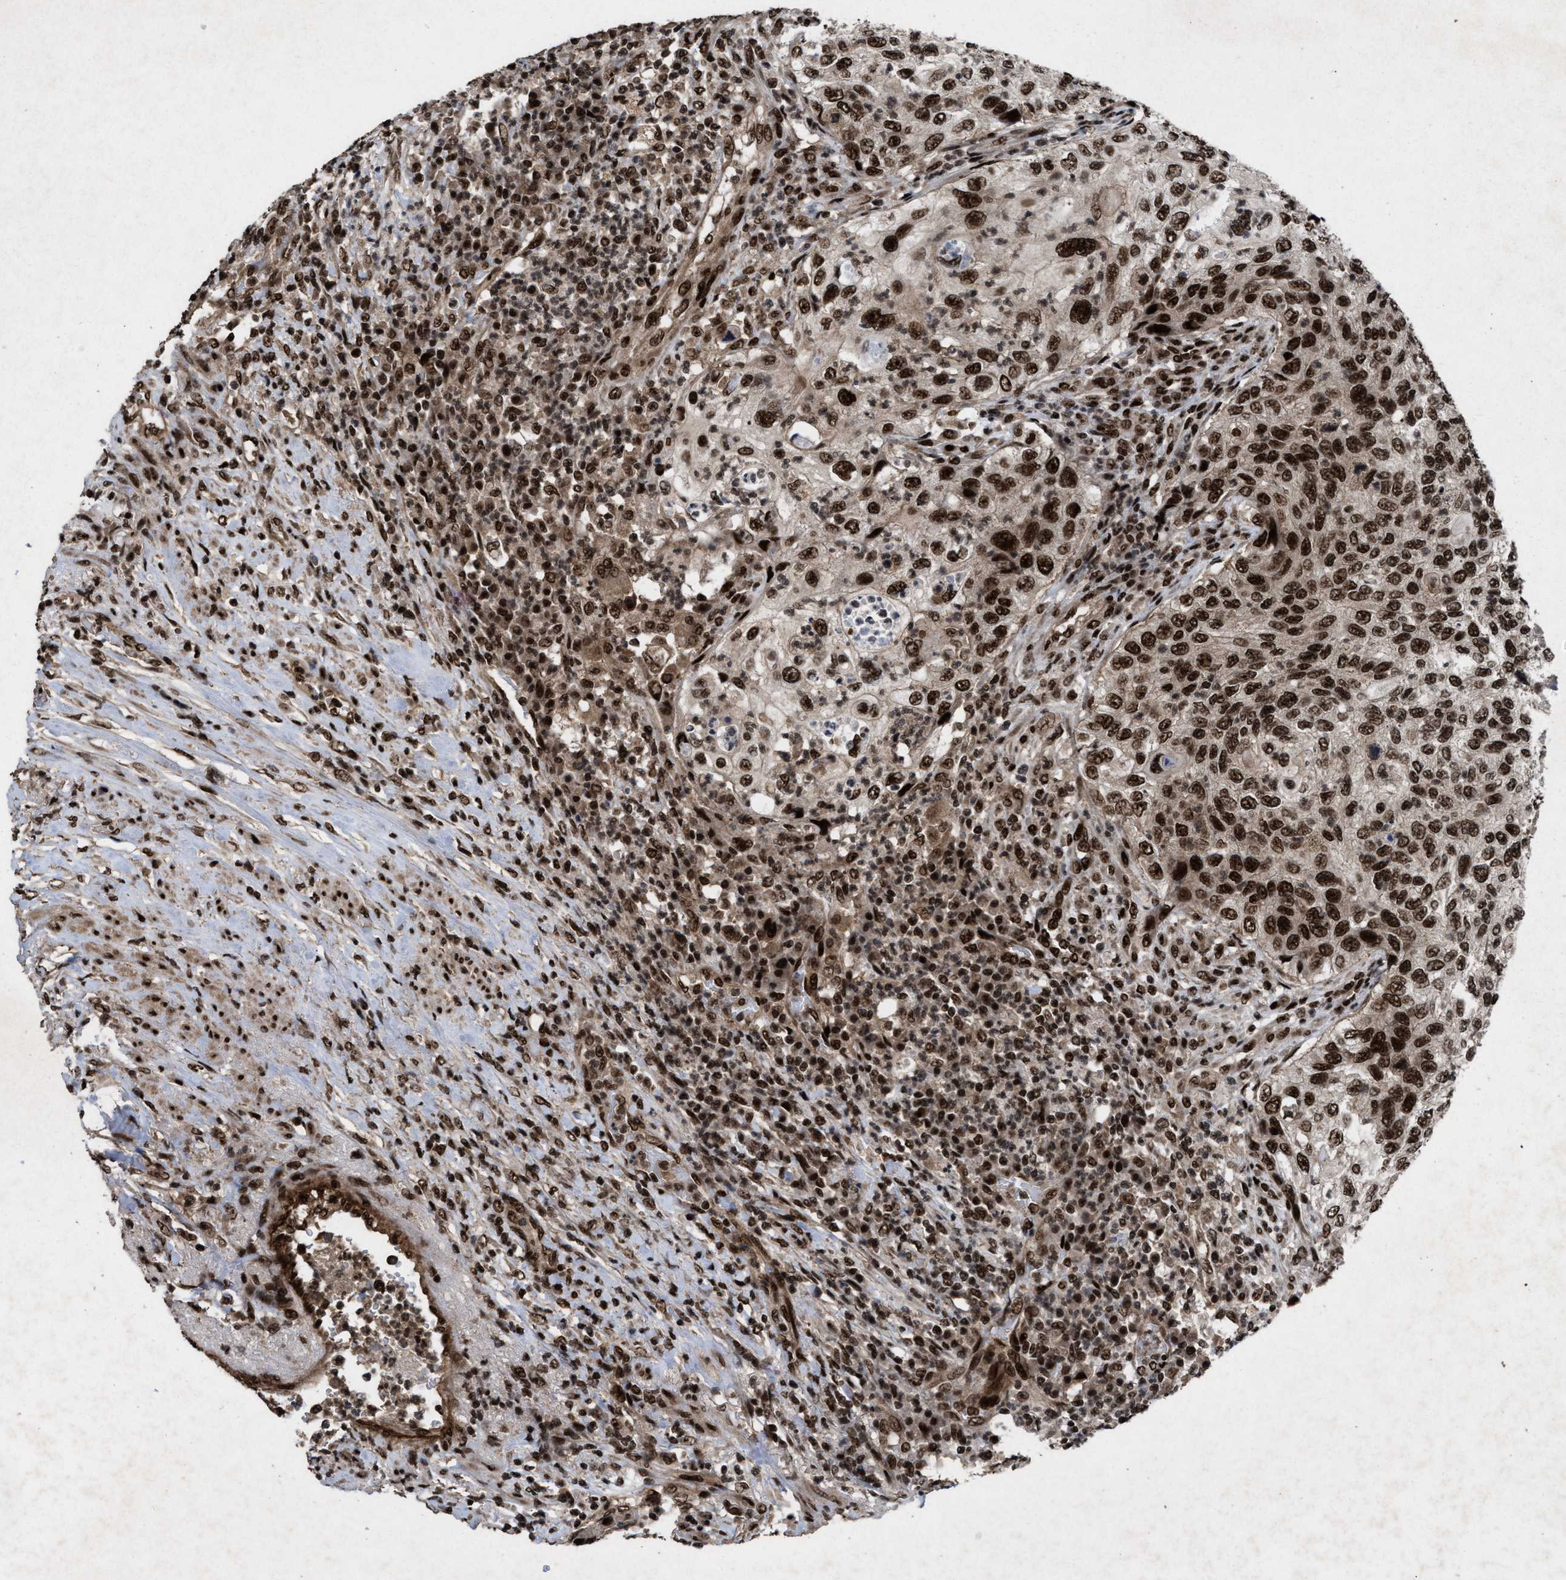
{"staining": {"intensity": "strong", "quantity": ">75%", "location": "nuclear"}, "tissue": "urothelial cancer", "cell_type": "Tumor cells", "image_type": "cancer", "snomed": [{"axis": "morphology", "description": "Urothelial carcinoma, High grade"}, {"axis": "topography", "description": "Urinary bladder"}], "caption": "Brown immunohistochemical staining in high-grade urothelial carcinoma reveals strong nuclear expression in about >75% of tumor cells. The protein is shown in brown color, while the nuclei are stained blue.", "gene": "WIZ", "patient": {"sex": "female", "age": 60}}